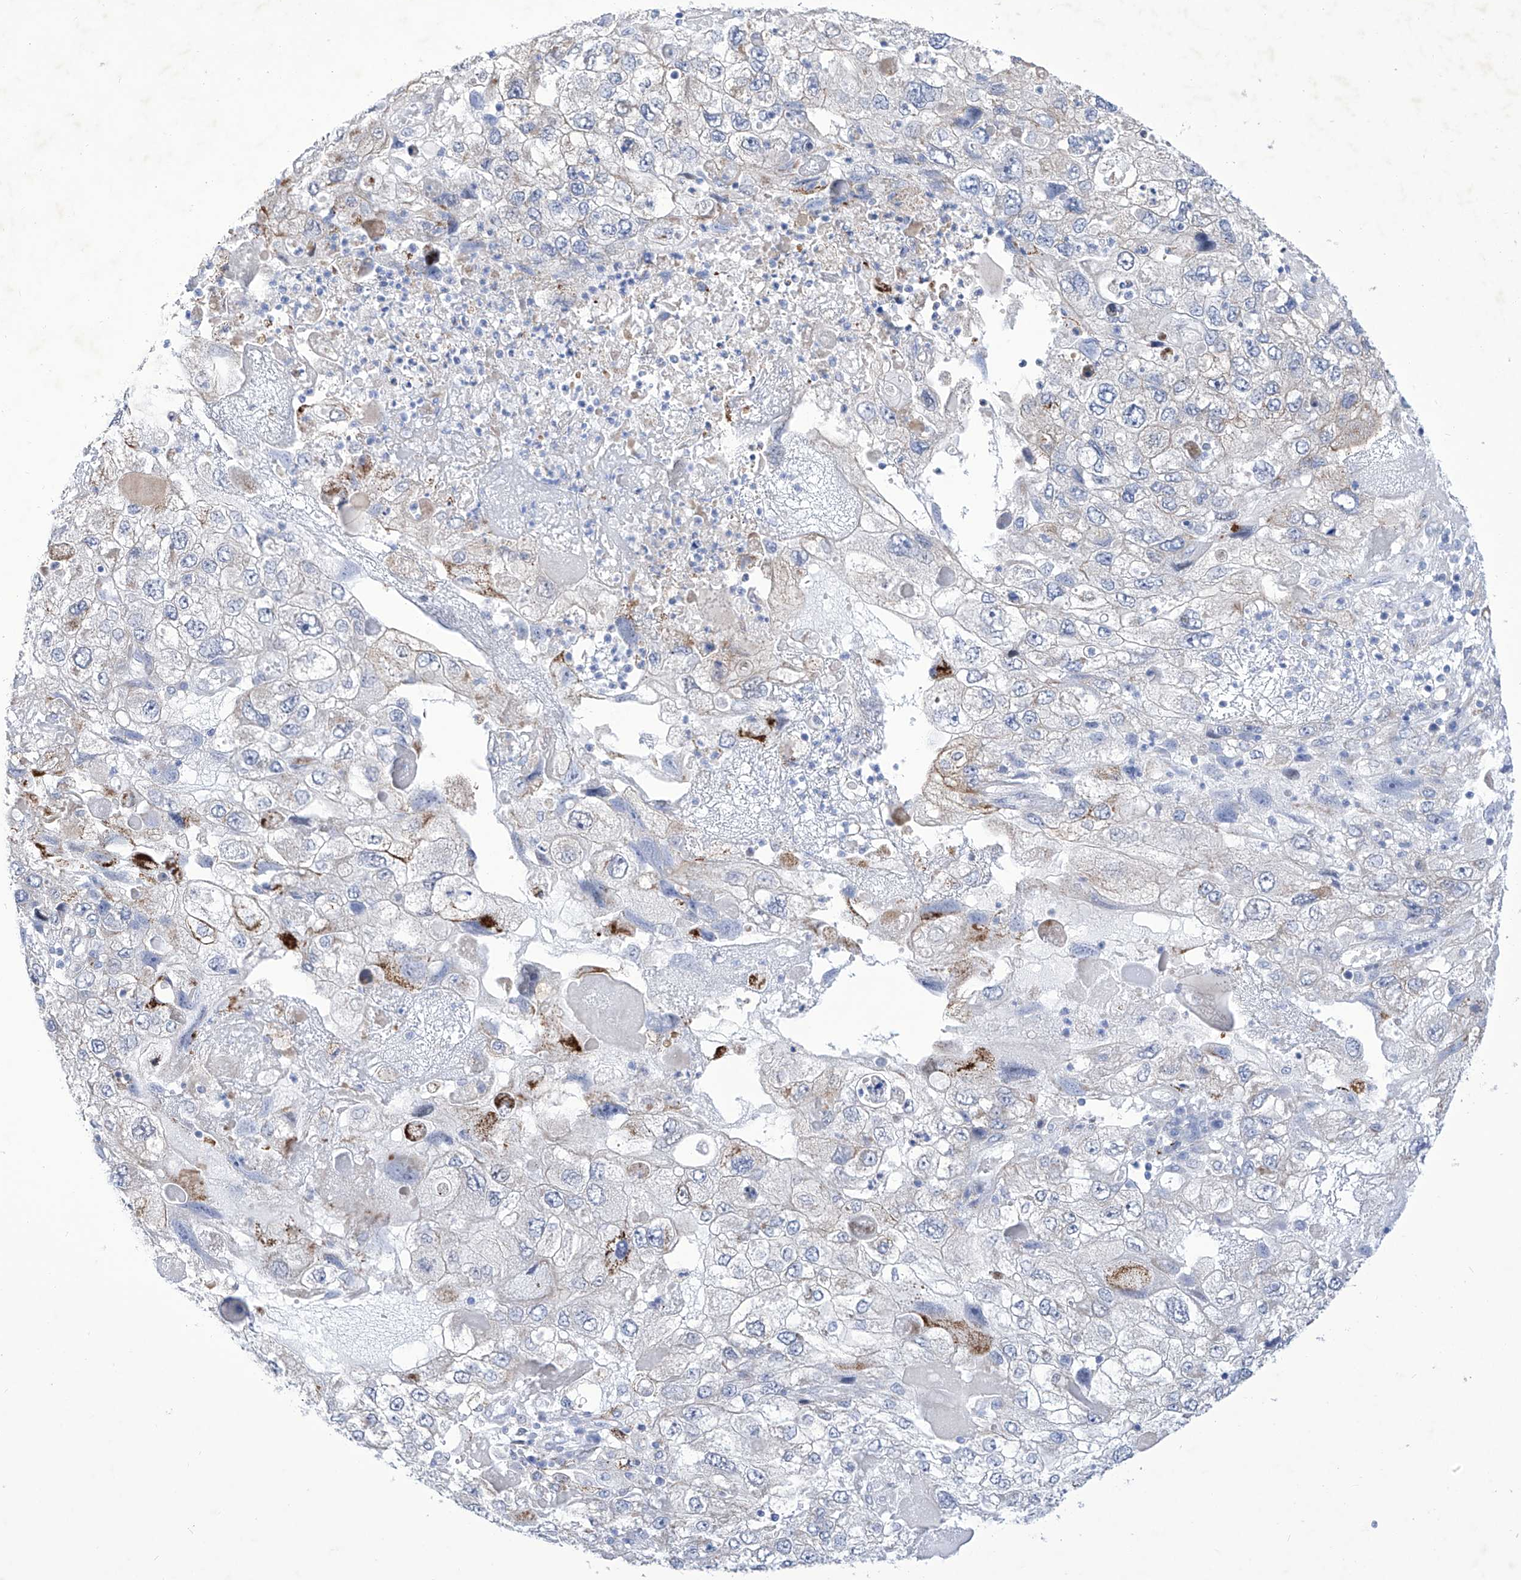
{"staining": {"intensity": "negative", "quantity": "none", "location": "none"}, "tissue": "endometrial cancer", "cell_type": "Tumor cells", "image_type": "cancer", "snomed": [{"axis": "morphology", "description": "Adenocarcinoma, NOS"}, {"axis": "topography", "description": "Endometrium"}], "caption": "Immunohistochemistry (IHC) of human endometrial cancer displays no staining in tumor cells.", "gene": "C1orf87", "patient": {"sex": "female", "age": 49}}